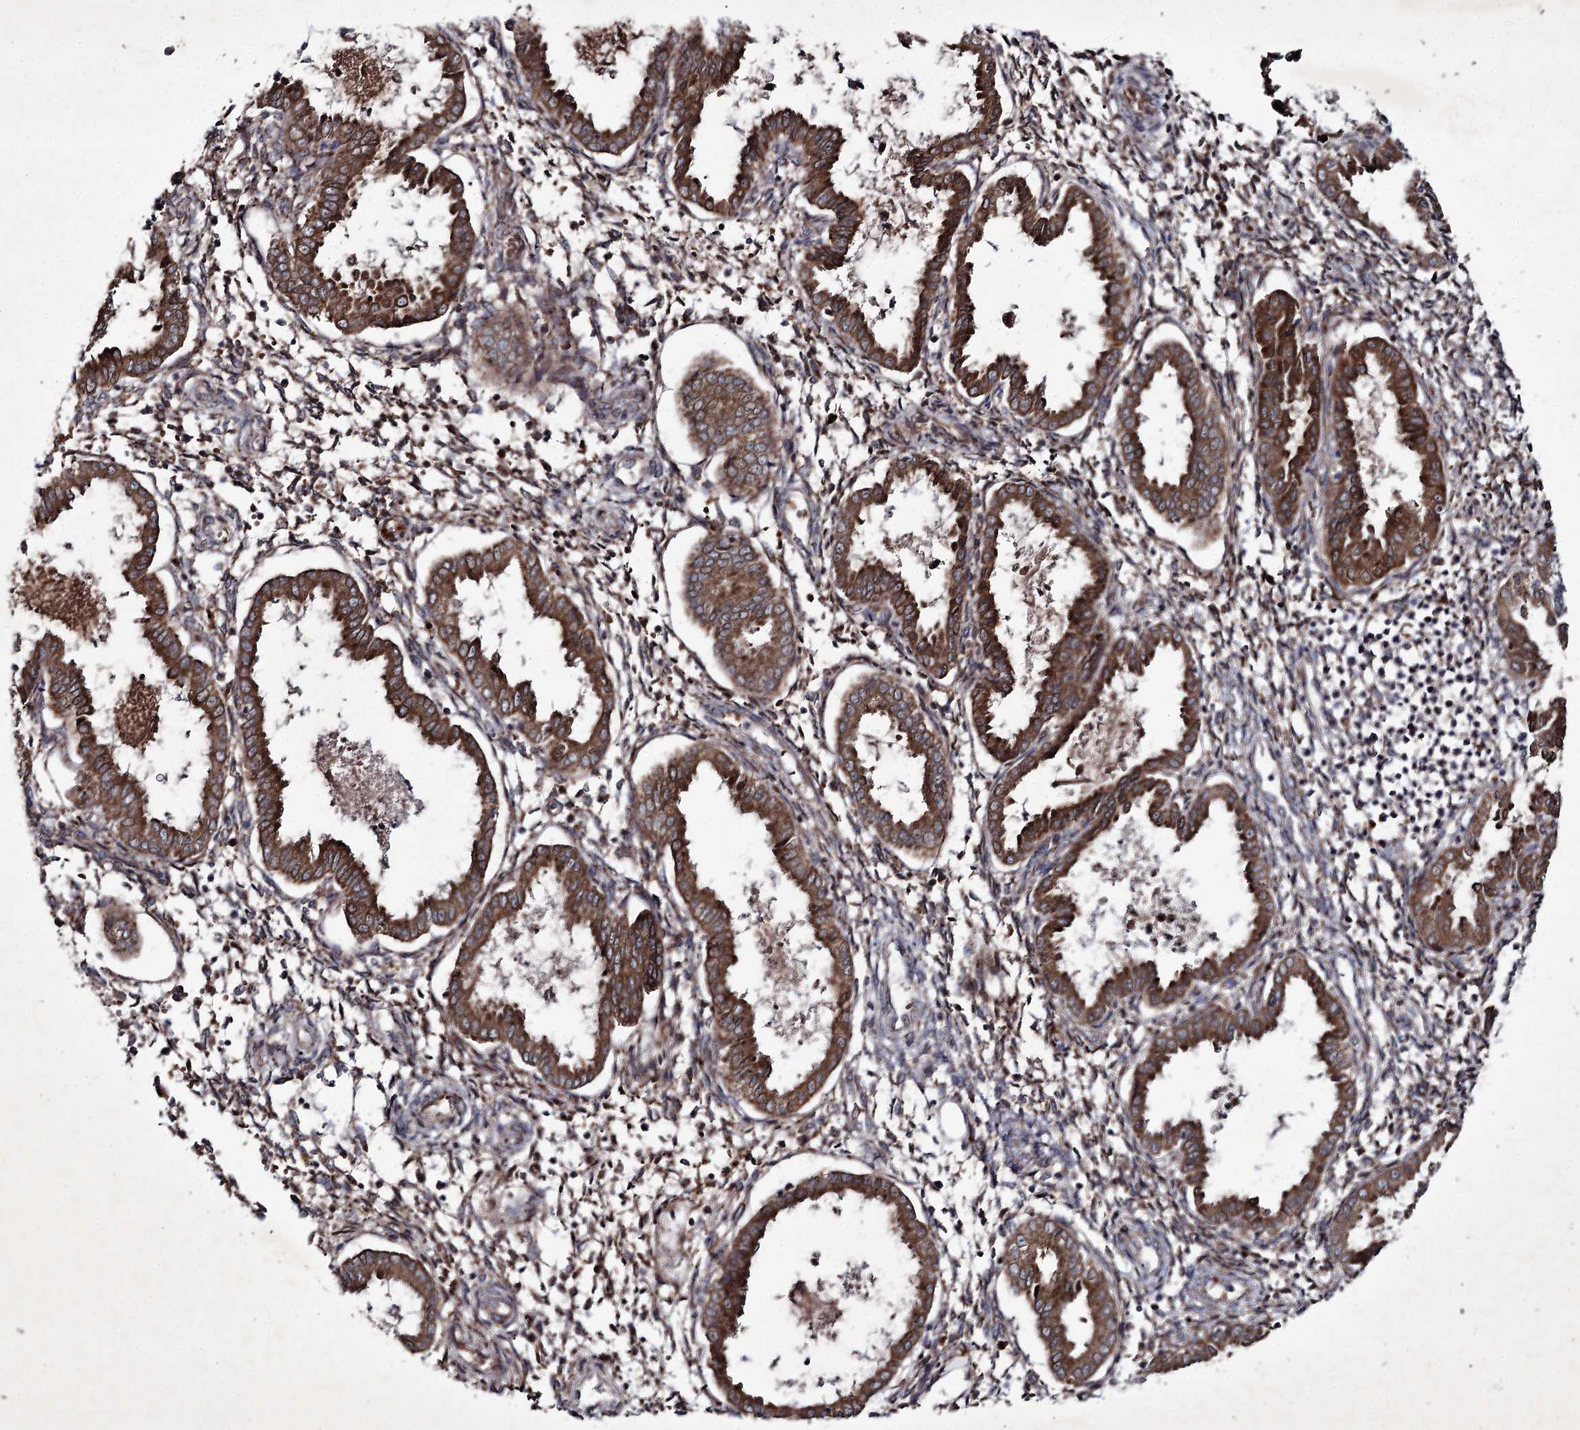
{"staining": {"intensity": "moderate", "quantity": ">75%", "location": "cytoplasmic/membranous"}, "tissue": "endometrium", "cell_type": "Cells in endometrial stroma", "image_type": "normal", "snomed": [{"axis": "morphology", "description": "Normal tissue, NOS"}, {"axis": "topography", "description": "Endometrium"}], "caption": "Immunohistochemistry (IHC) photomicrograph of unremarkable endometrium: endometrium stained using immunohistochemistry exhibits medium levels of moderate protein expression localized specifically in the cytoplasmic/membranous of cells in endometrial stroma, appearing as a cytoplasmic/membranous brown color.", "gene": "ALG9", "patient": {"sex": "female", "age": 33}}